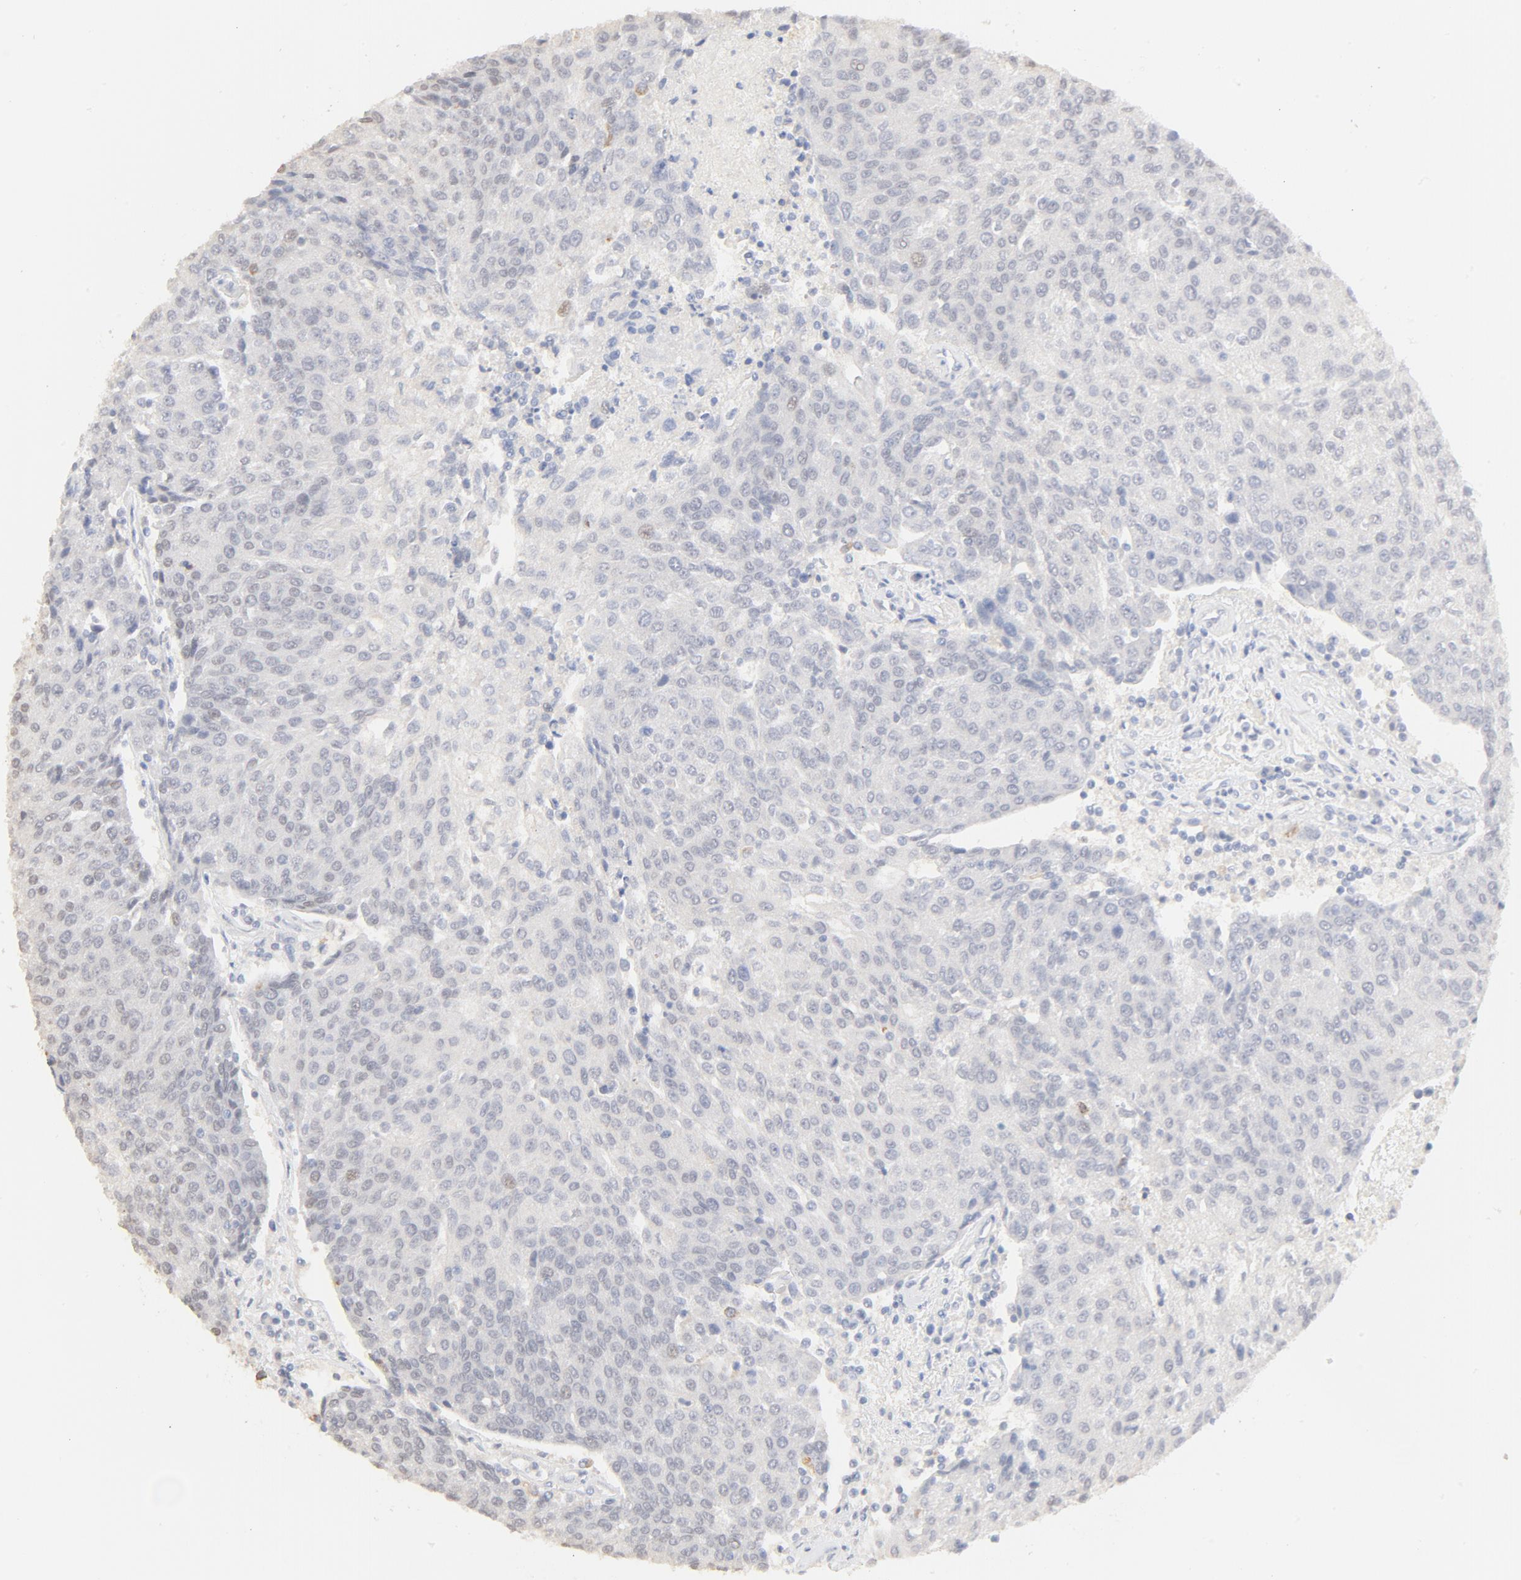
{"staining": {"intensity": "negative", "quantity": "none", "location": "none"}, "tissue": "urothelial cancer", "cell_type": "Tumor cells", "image_type": "cancer", "snomed": [{"axis": "morphology", "description": "Urothelial carcinoma, High grade"}, {"axis": "topography", "description": "Urinary bladder"}], "caption": "A high-resolution photomicrograph shows IHC staining of urothelial cancer, which shows no significant positivity in tumor cells.", "gene": "FCGBP", "patient": {"sex": "female", "age": 85}}